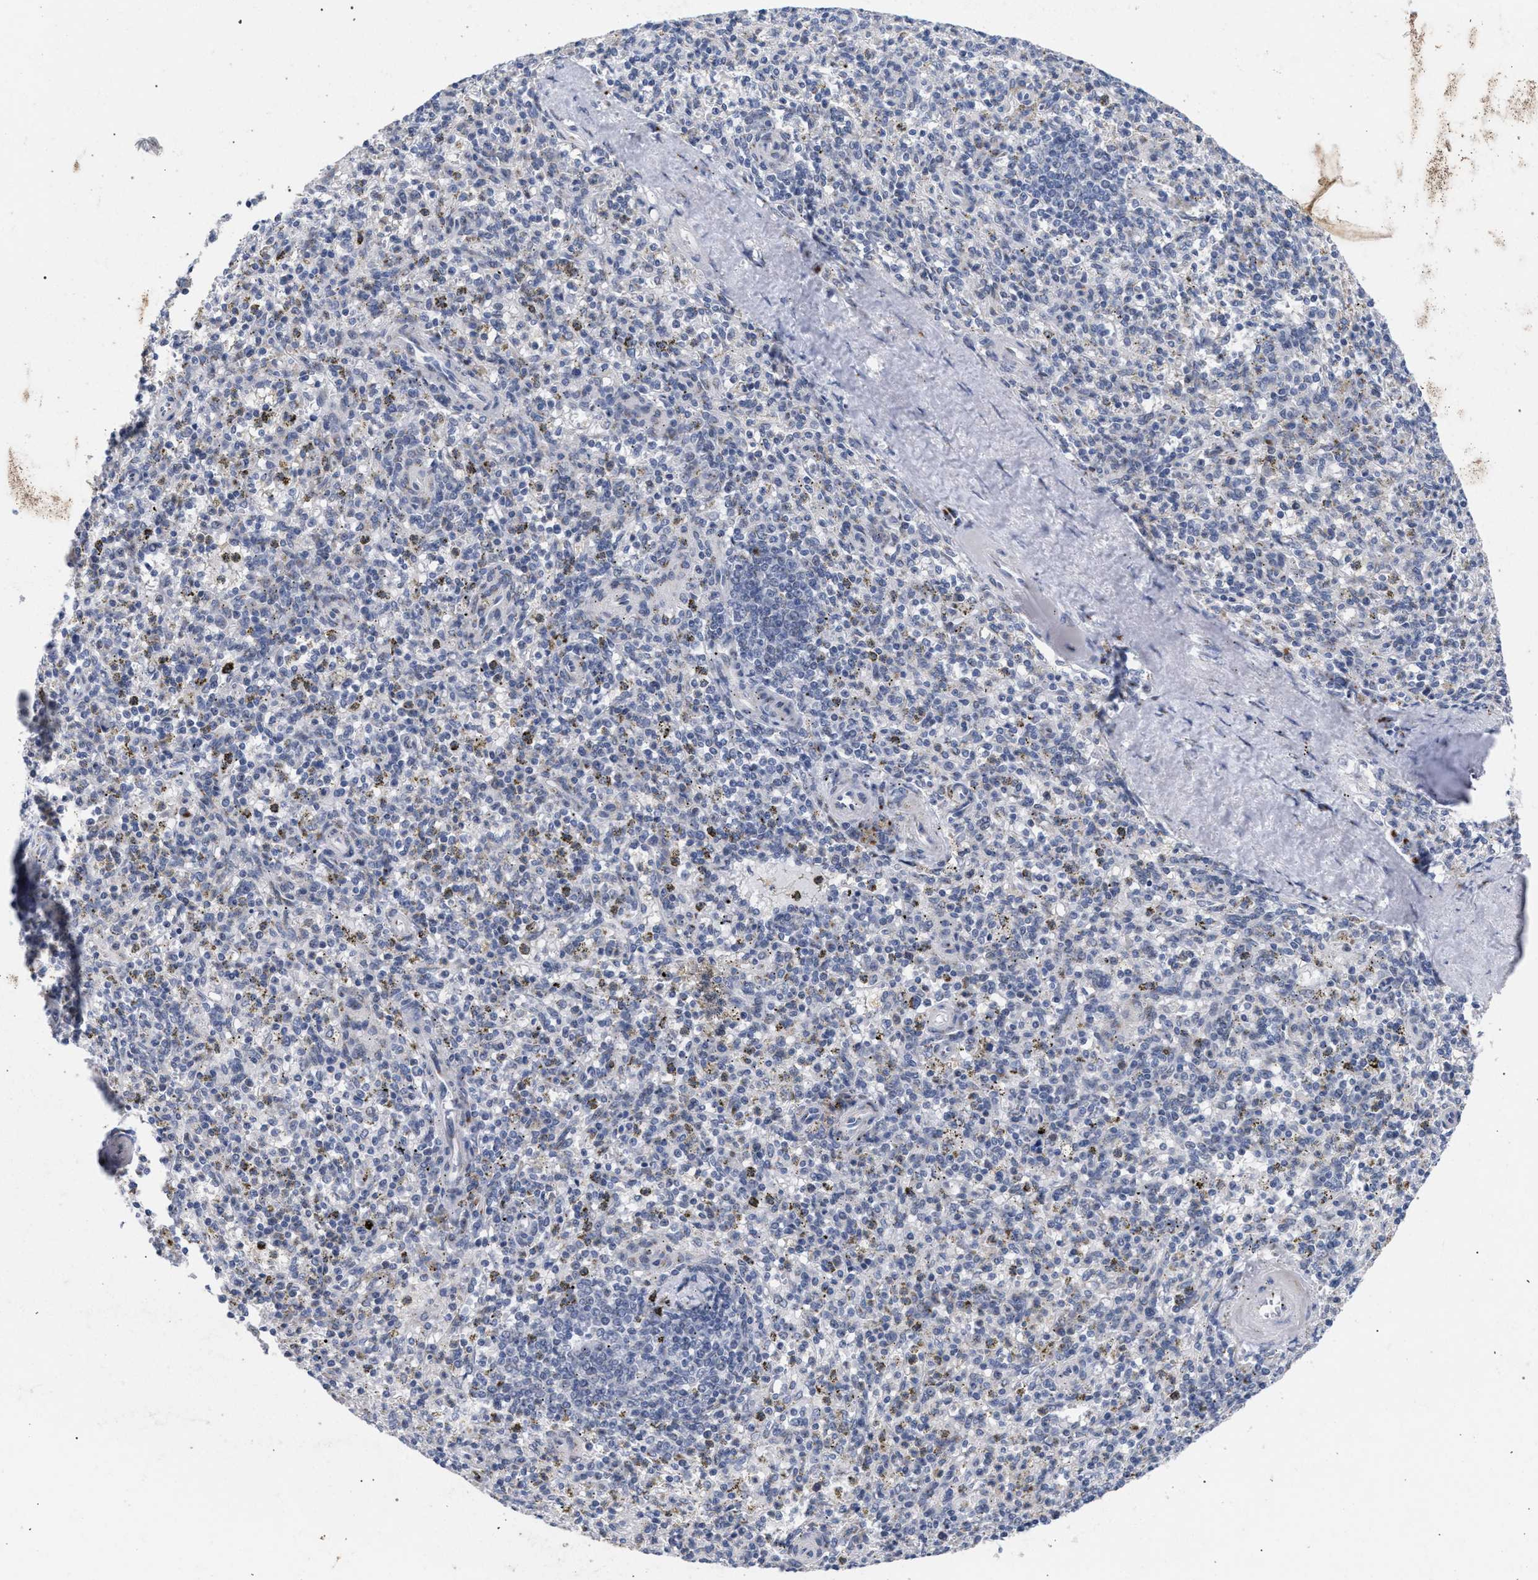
{"staining": {"intensity": "negative", "quantity": "none", "location": "none"}, "tissue": "spleen", "cell_type": "Cells in red pulp", "image_type": "normal", "snomed": [{"axis": "morphology", "description": "Normal tissue, NOS"}, {"axis": "topography", "description": "Spleen"}], "caption": "The micrograph displays no significant staining in cells in red pulp of spleen.", "gene": "GOLGA2", "patient": {"sex": "male", "age": 72}}